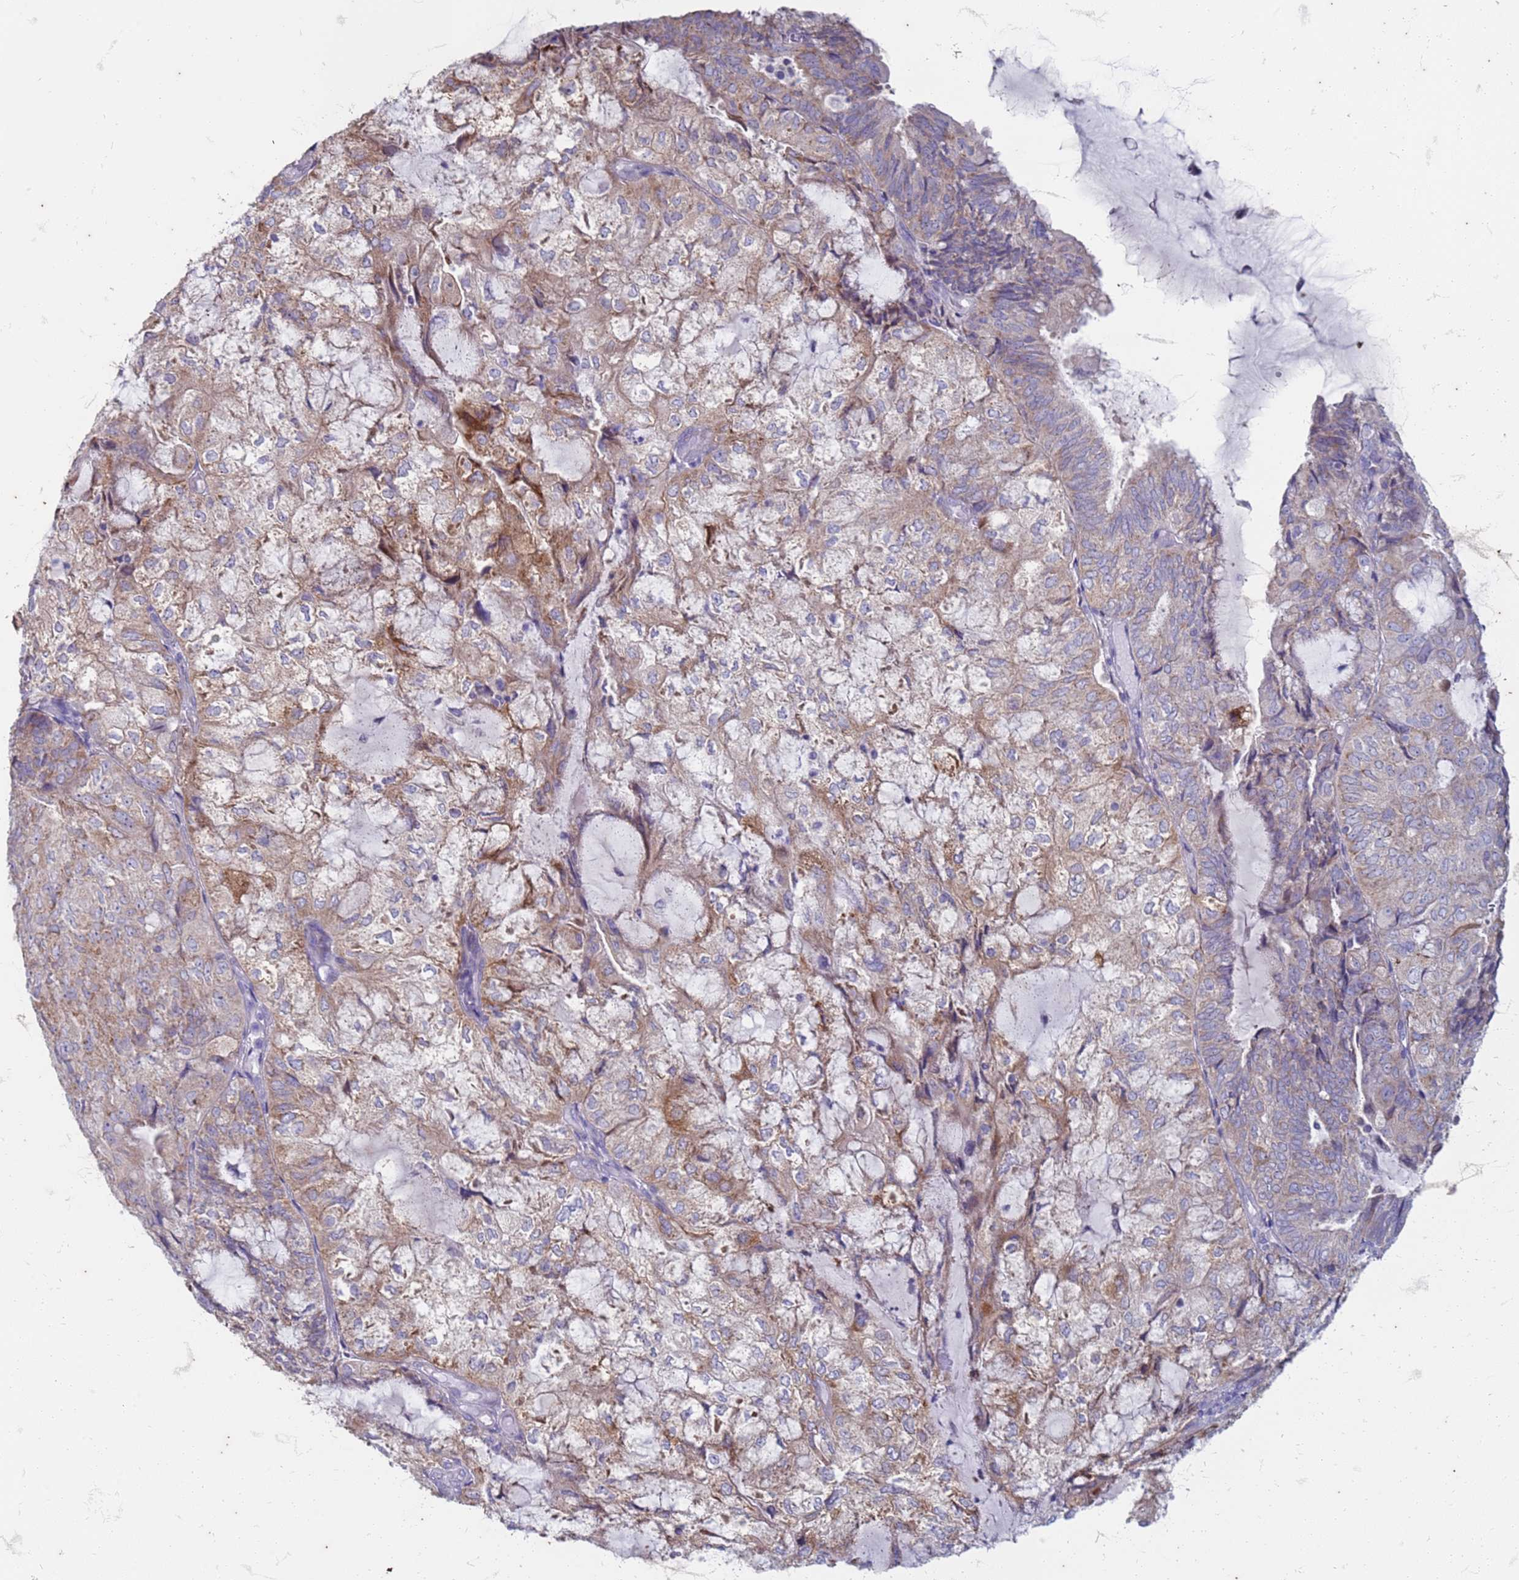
{"staining": {"intensity": "moderate", "quantity": "<25%", "location": "cytoplasmic/membranous"}, "tissue": "endometrial cancer", "cell_type": "Tumor cells", "image_type": "cancer", "snomed": [{"axis": "morphology", "description": "Adenocarcinoma, NOS"}, {"axis": "topography", "description": "Endometrium"}], "caption": "A low amount of moderate cytoplasmic/membranous staining is present in about <25% of tumor cells in endometrial cancer tissue.", "gene": "SUCO", "patient": {"sex": "female", "age": 81}}